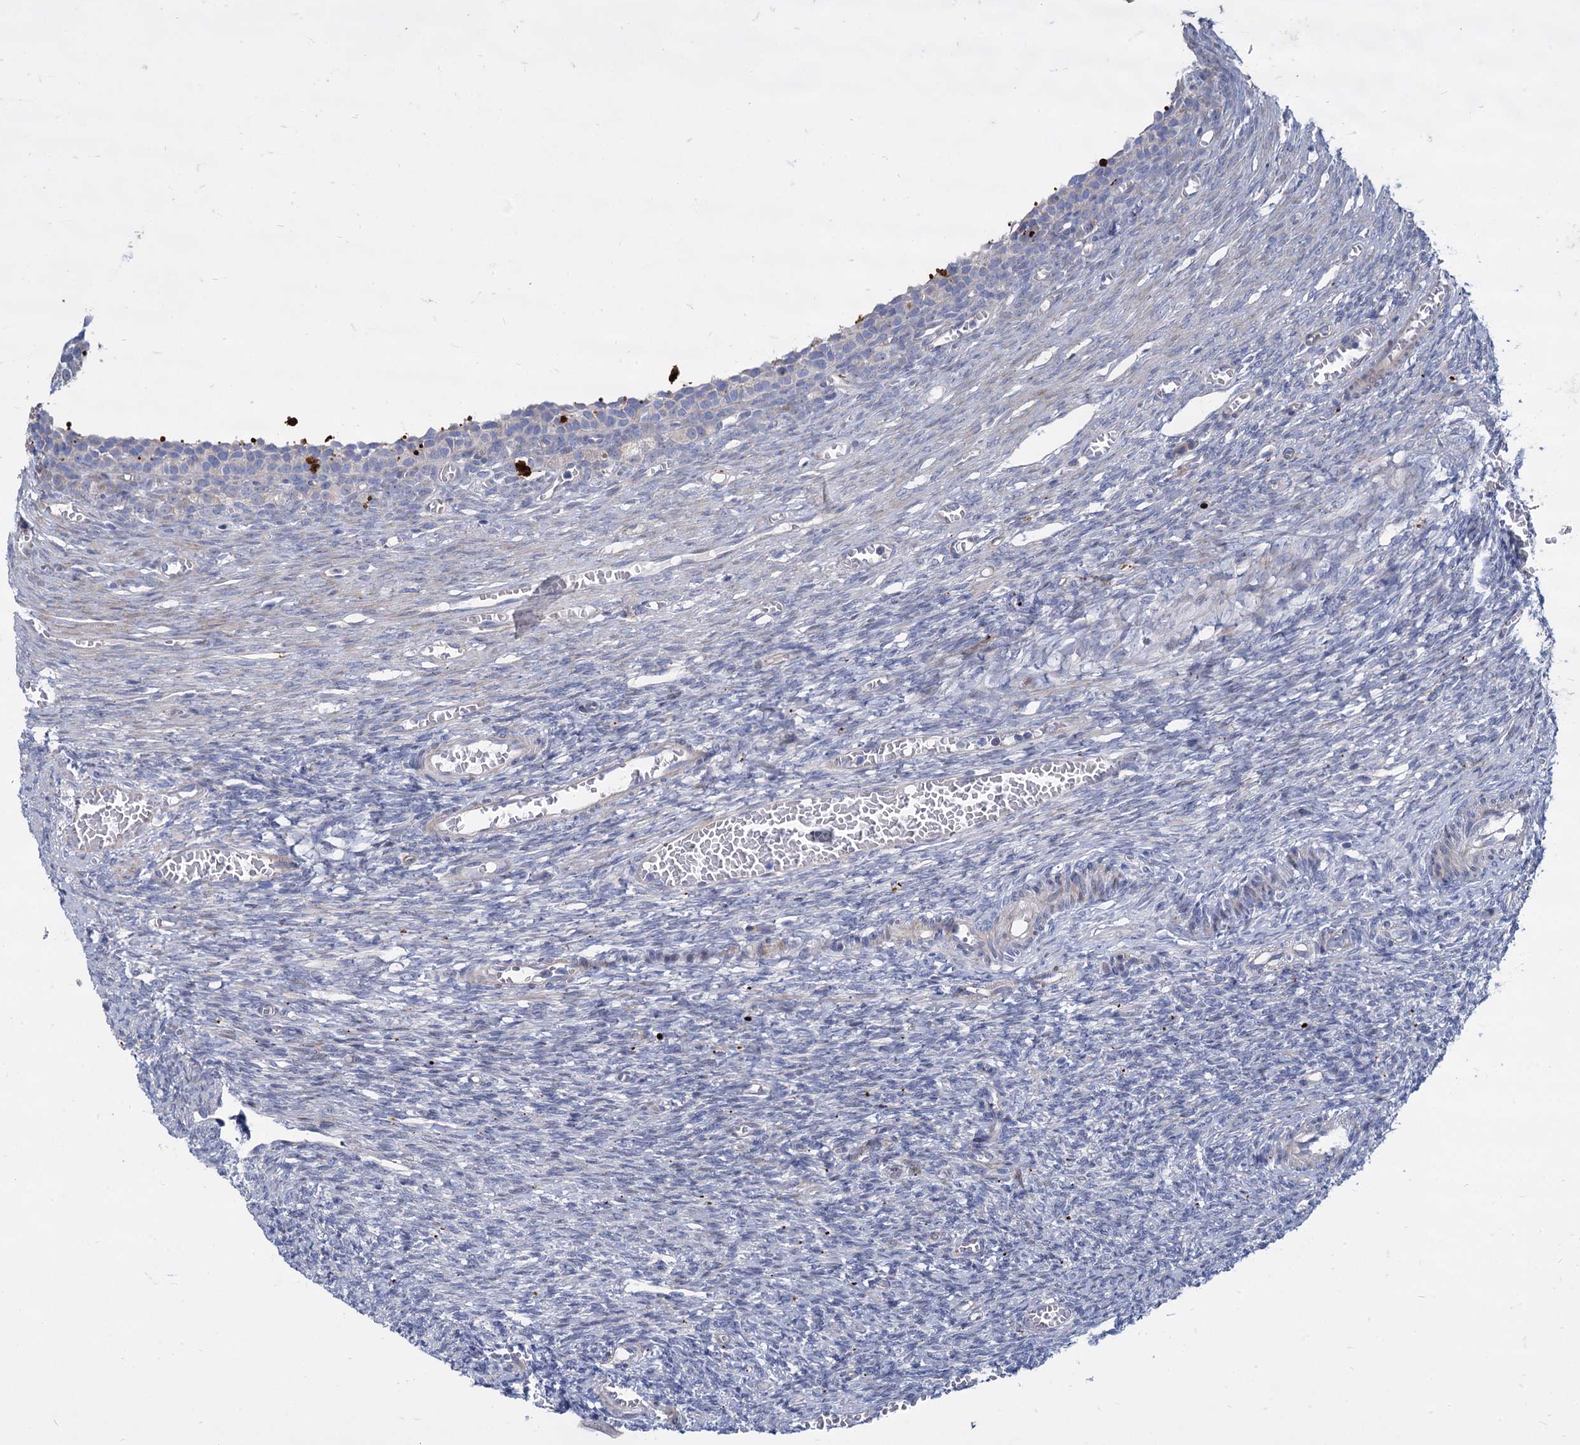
{"staining": {"intensity": "weak", "quantity": "<25%", "location": "cytoplasmic/membranous"}, "tissue": "ovary", "cell_type": "Follicle cells", "image_type": "normal", "snomed": [{"axis": "morphology", "description": "Normal tissue, NOS"}, {"axis": "topography", "description": "Ovary"}], "caption": "IHC photomicrograph of normal human ovary stained for a protein (brown), which displays no positivity in follicle cells. Brightfield microscopy of IHC stained with DAB (brown) and hematoxylin (blue), captured at high magnification.", "gene": "TRIM77", "patient": {"sex": "female", "age": 27}}